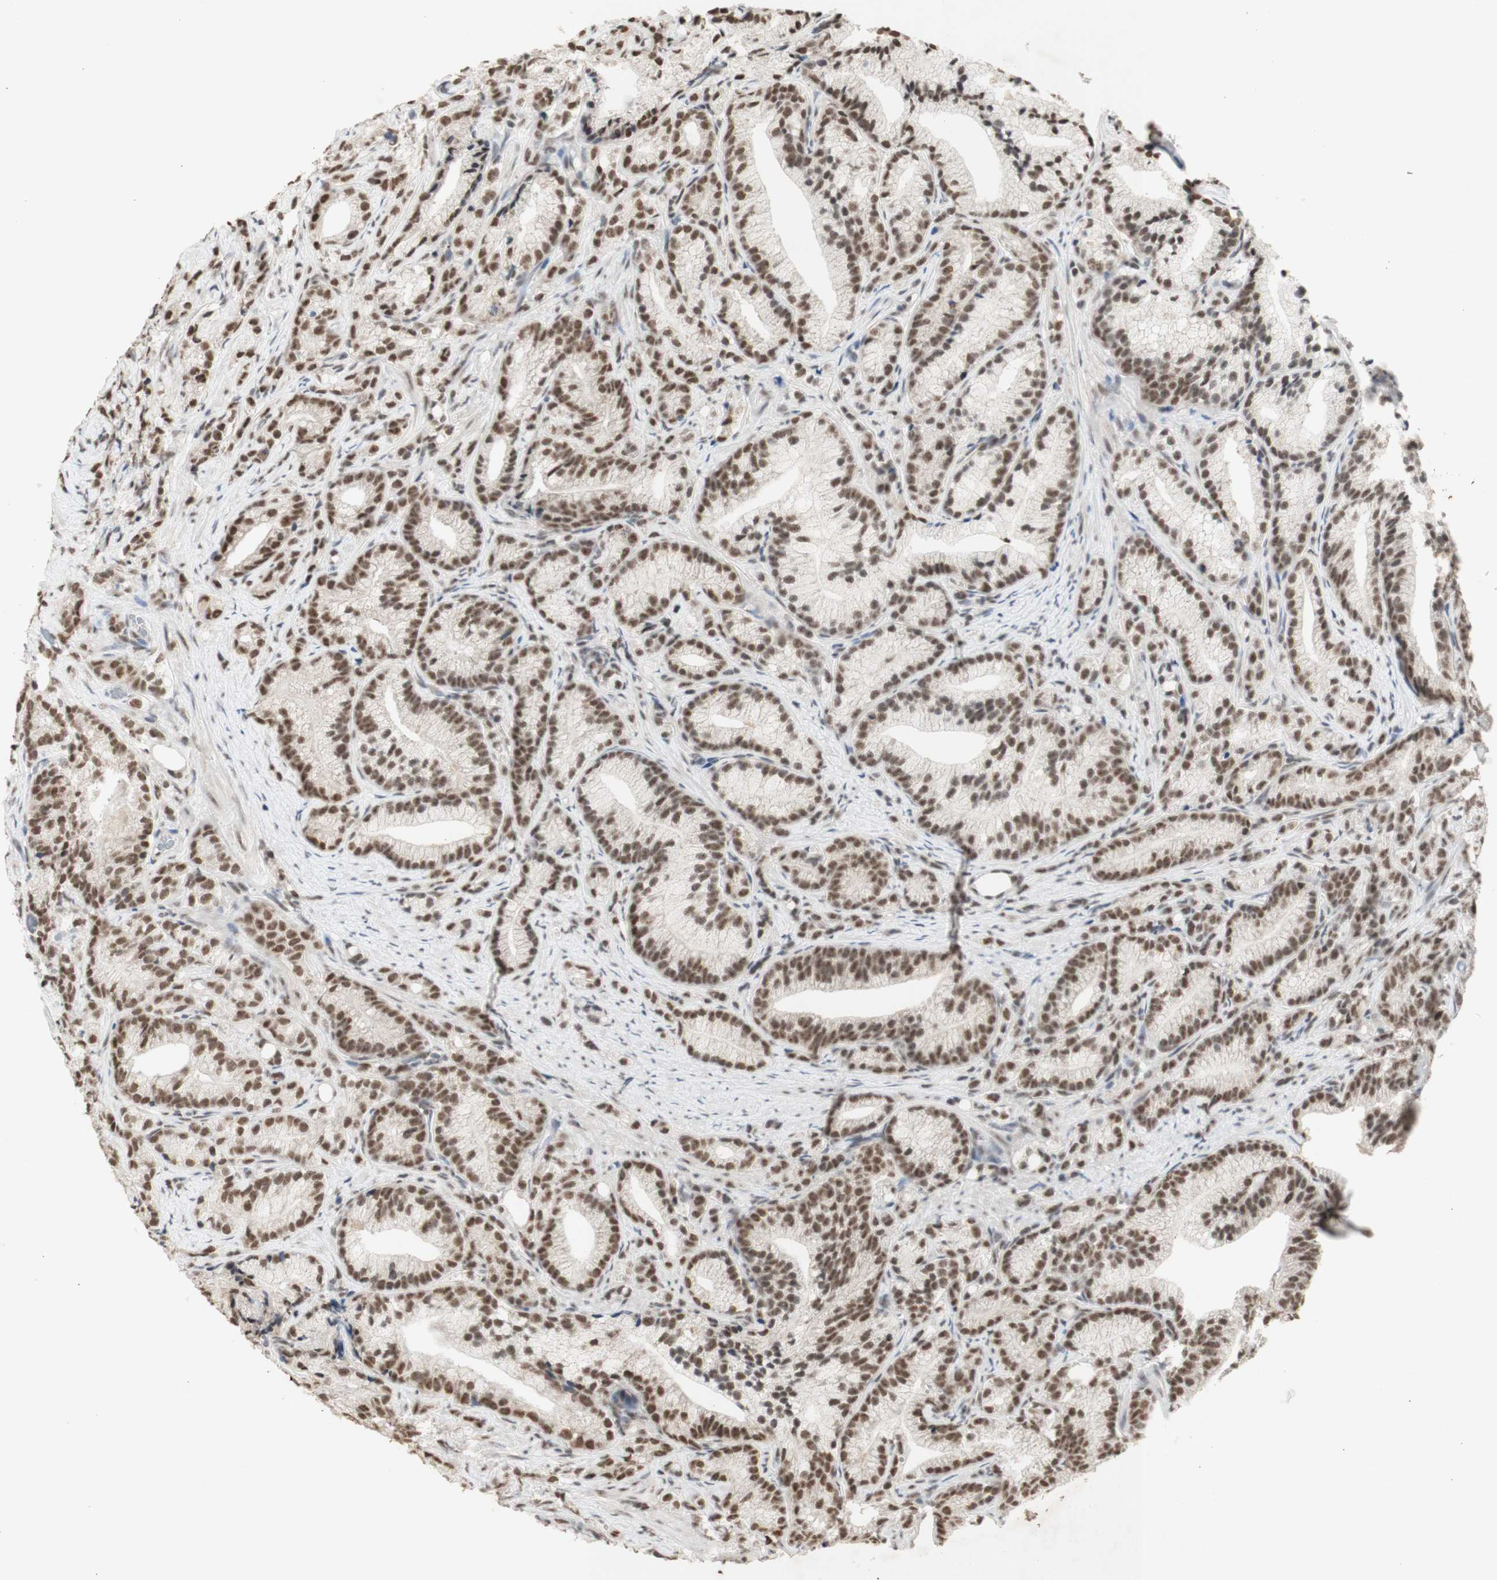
{"staining": {"intensity": "moderate", "quantity": ">75%", "location": "cytoplasmic/membranous"}, "tissue": "prostate cancer", "cell_type": "Tumor cells", "image_type": "cancer", "snomed": [{"axis": "morphology", "description": "Adenocarcinoma, Low grade"}, {"axis": "topography", "description": "Prostate"}], "caption": "This histopathology image demonstrates IHC staining of human prostate cancer, with medium moderate cytoplasmic/membranous positivity in about >75% of tumor cells.", "gene": "SNRPB", "patient": {"sex": "male", "age": 89}}